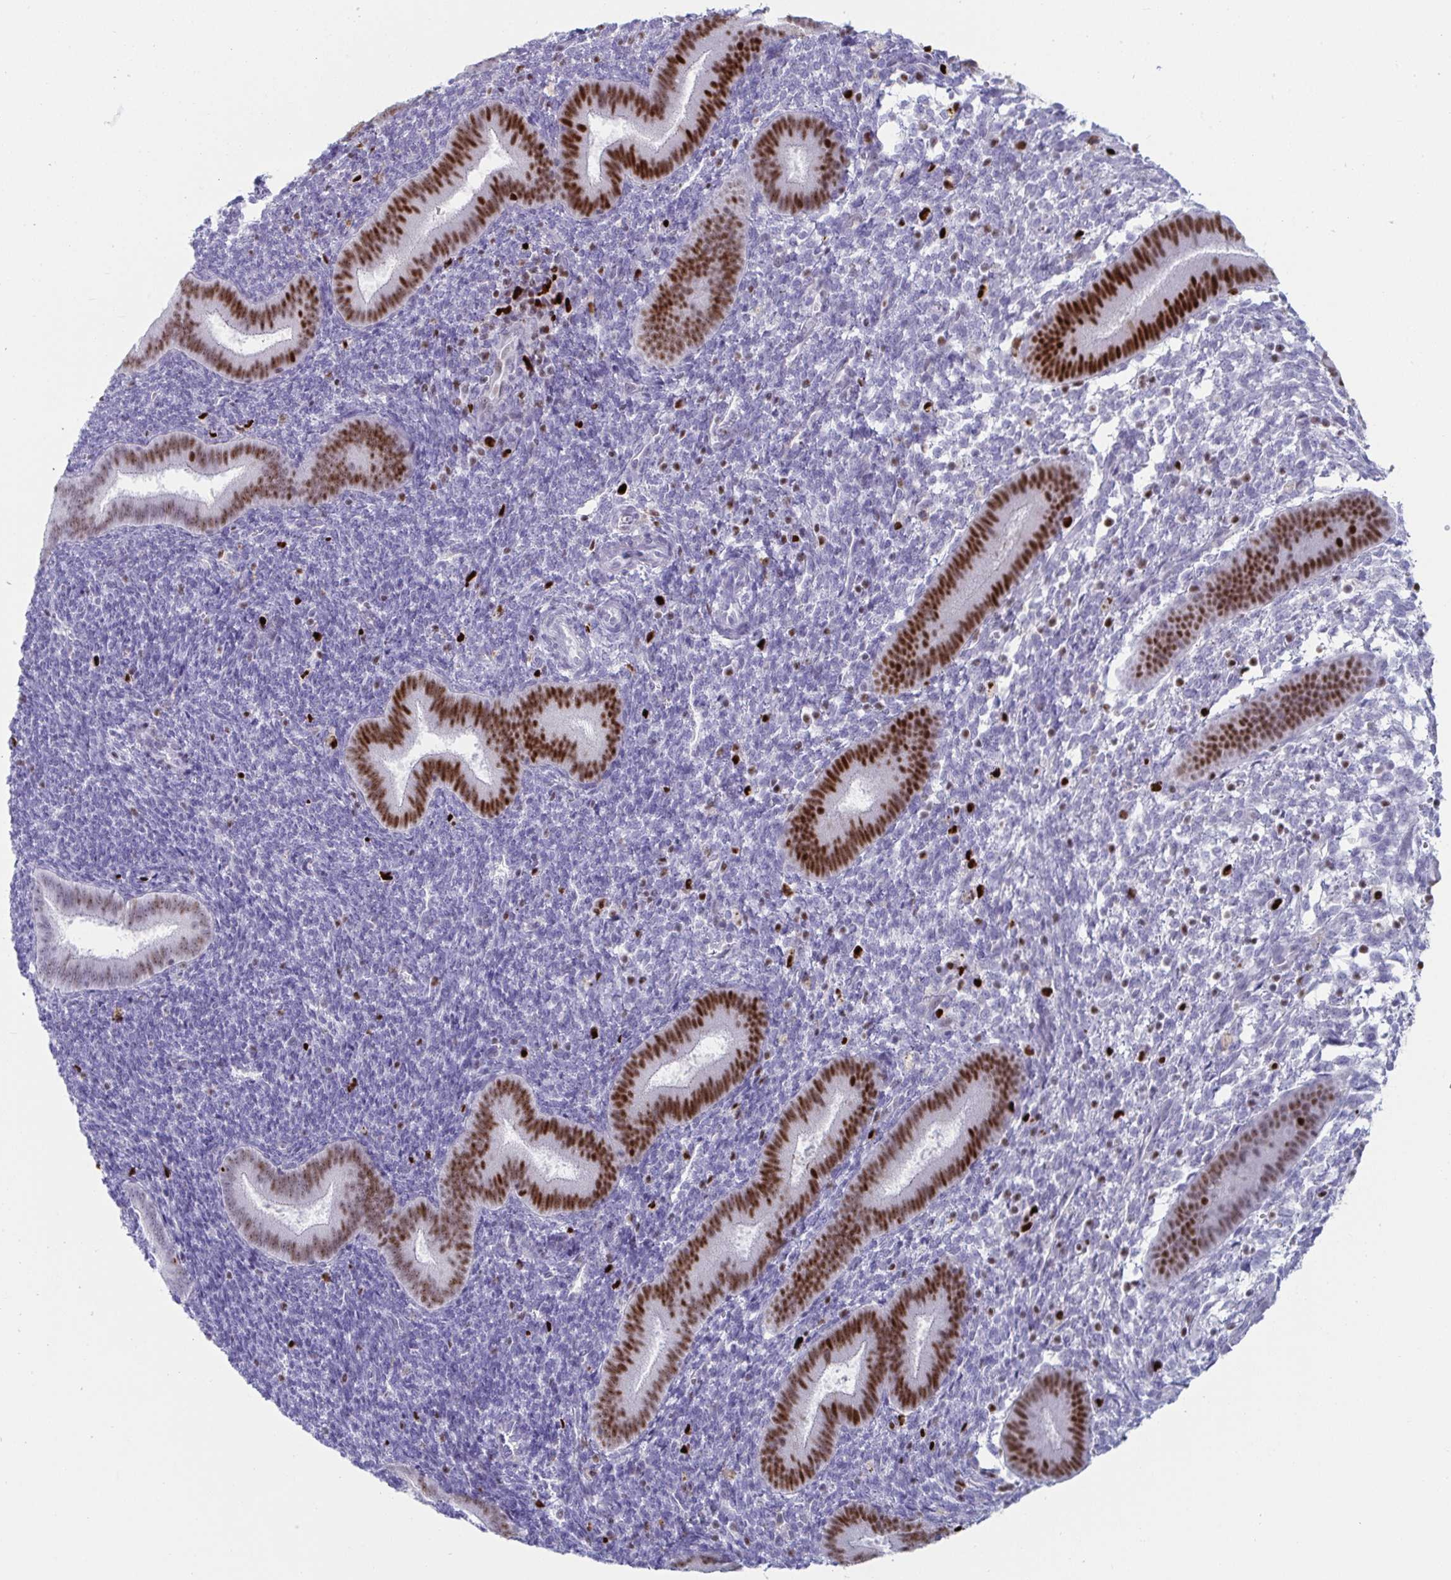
{"staining": {"intensity": "negative", "quantity": "none", "location": "none"}, "tissue": "endometrium", "cell_type": "Cells in endometrial stroma", "image_type": "normal", "snomed": [{"axis": "morphology", "description": "Normal tissue, NOS"}, {"axis": "topography", "description": "Endometrium"}], "caption": "This is an immunohistochemistry (IHC) micrograph of unremarkable endometrium. There is no expression in cells in endometrial stroma.", "gene": "ZNF586", "patient": {"sex": "female", "age": 25}}